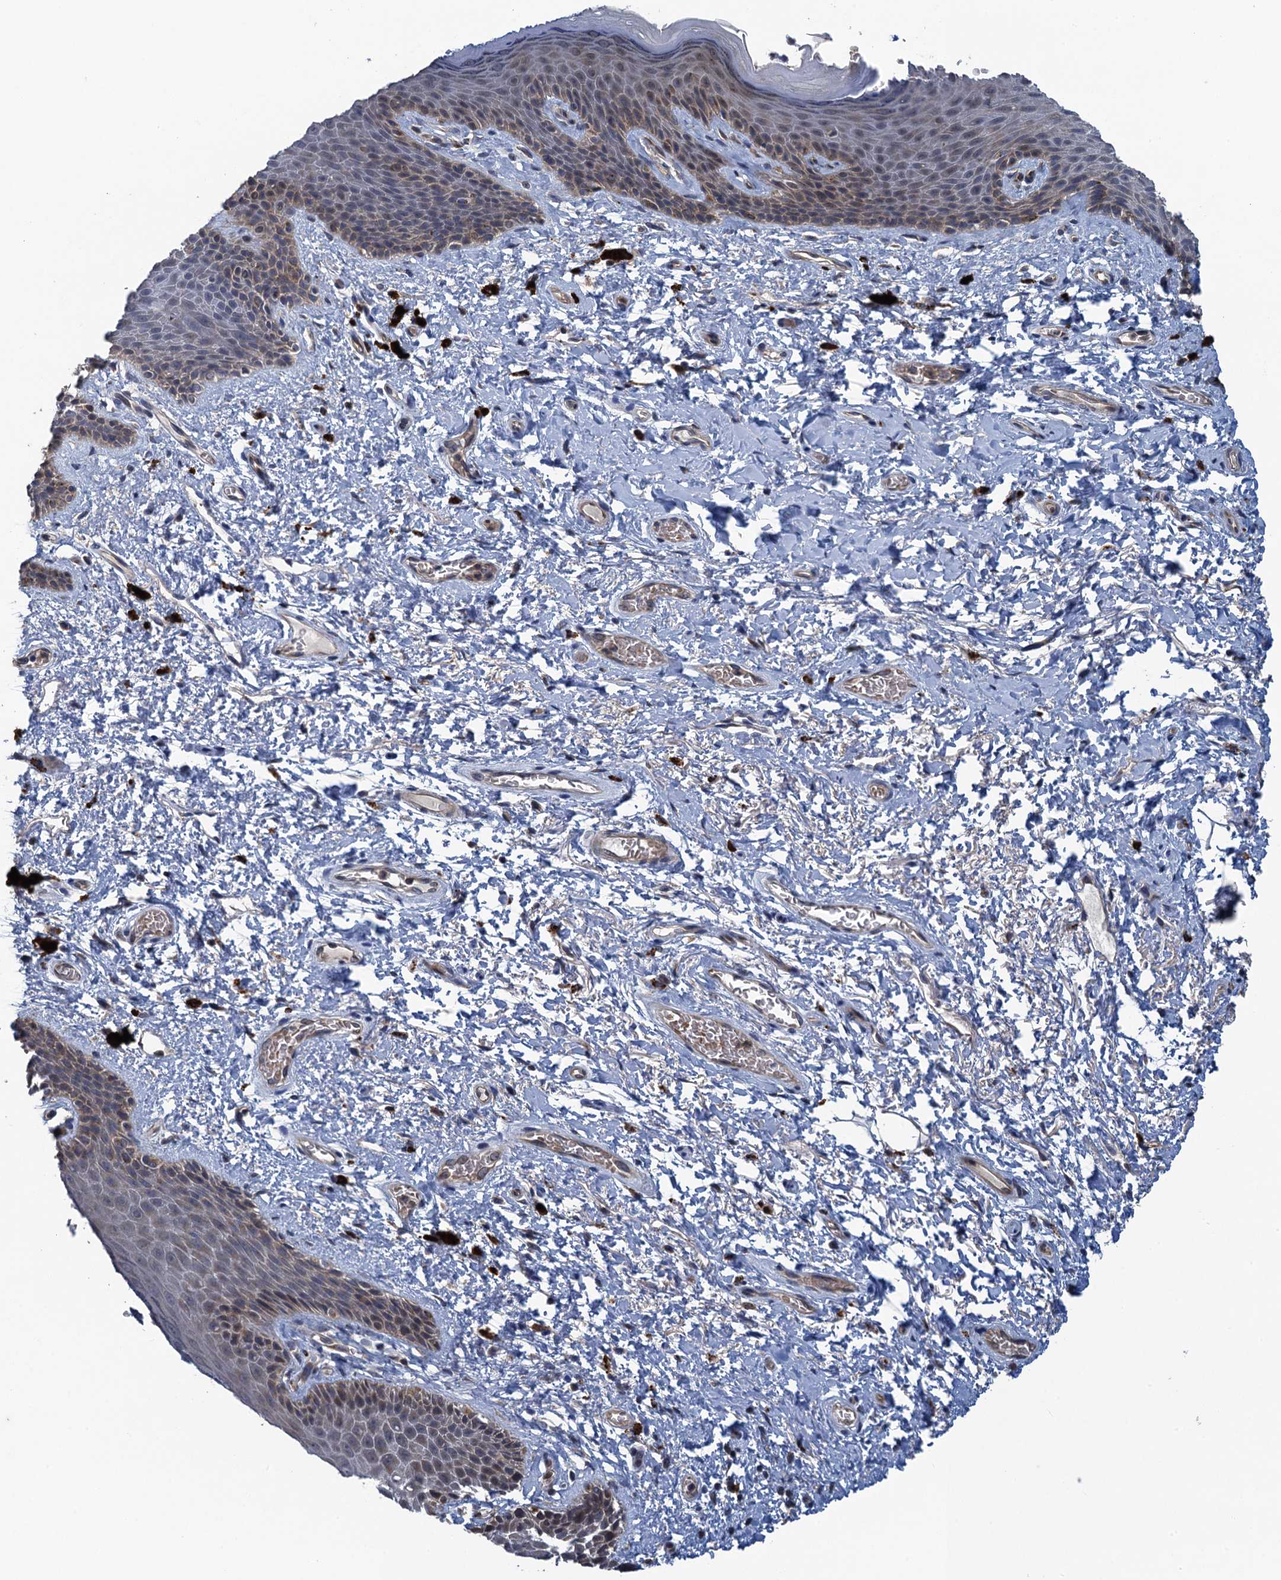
{"staining": {"intensity": "weak", "quantity": "25%-75%", "location": "cytoplasmic/membranous"}, "tissue": "skin", "cell_type": "Epidermal cells", "image_type": "normal", "snomed": [{"axis": "morphology", "description": "Normal tissue, NOS"}, {"axis": "topography", "description": "Anal"}], "caption": "This photomicrograph displays immunohistochemistry staining of benign human skin, with low weak cytoplasmic/membranous positivity in about 25%-75% of epidermal cells.", "gene": "KBTBD8", "patient": {"sex": "female", "age": 46}}